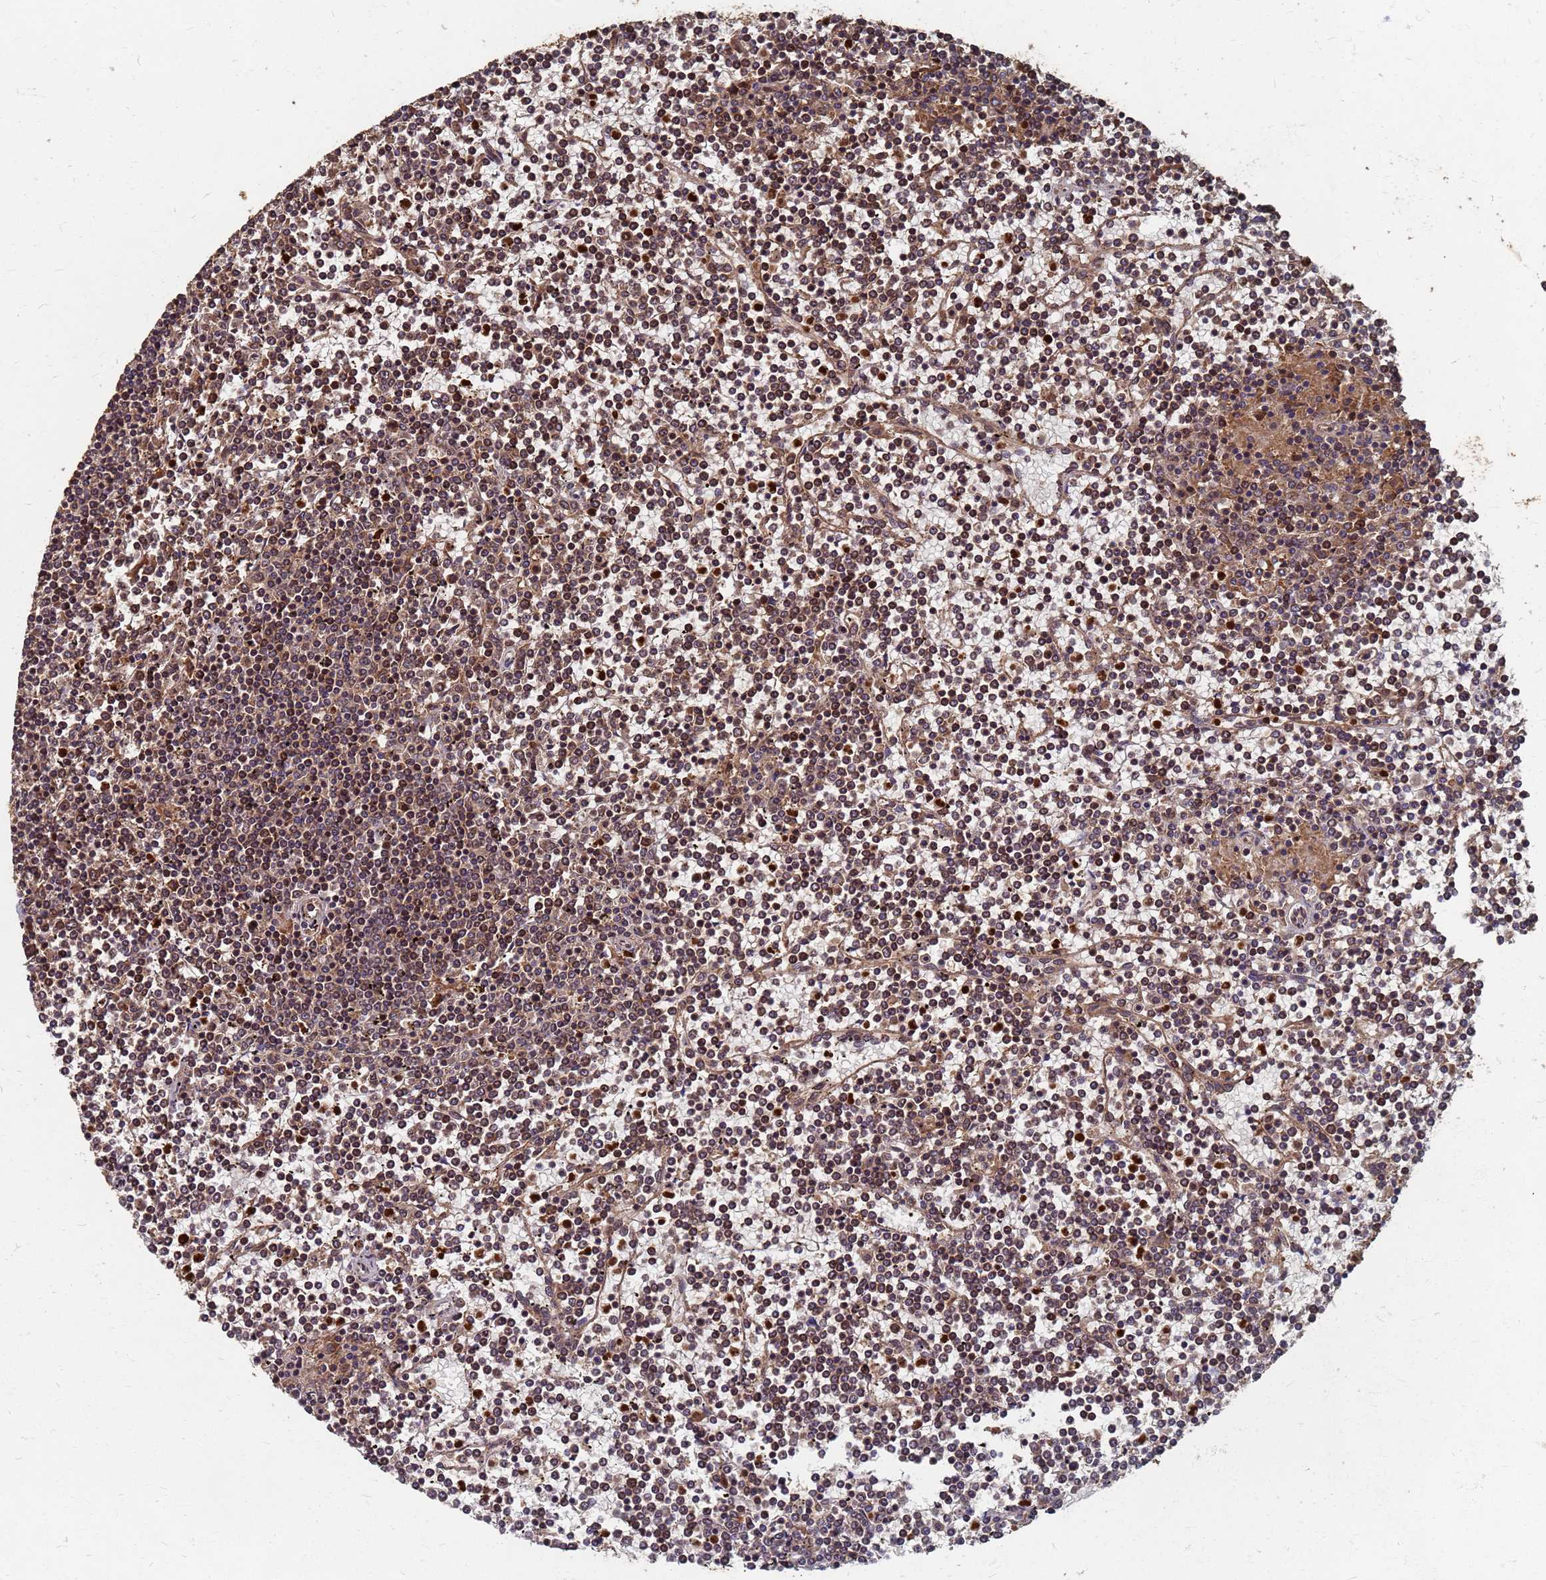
{"staining": {"intensity": "moderate", "quantity": "25%-75%", "location": "cytoplasmic/membranous"}, "tissue": "lymphoma", "cell_type": "Tumor cells", "image_type": "cancer", "snomed": [{"axis": "morphology", "description": "Malignant lymphoma, non-Hodgkin's type, Low grade"}, {"axis": "topography", "description": "Spleen"}], "caption": "Lymphoma stained with a brown dye reveals moderate cytoplasmic/membranous positive expression in approximately 25%-75% of tumor cells.", "gene": "DPH5", "patient": {"sex": "female", "age": 19}}